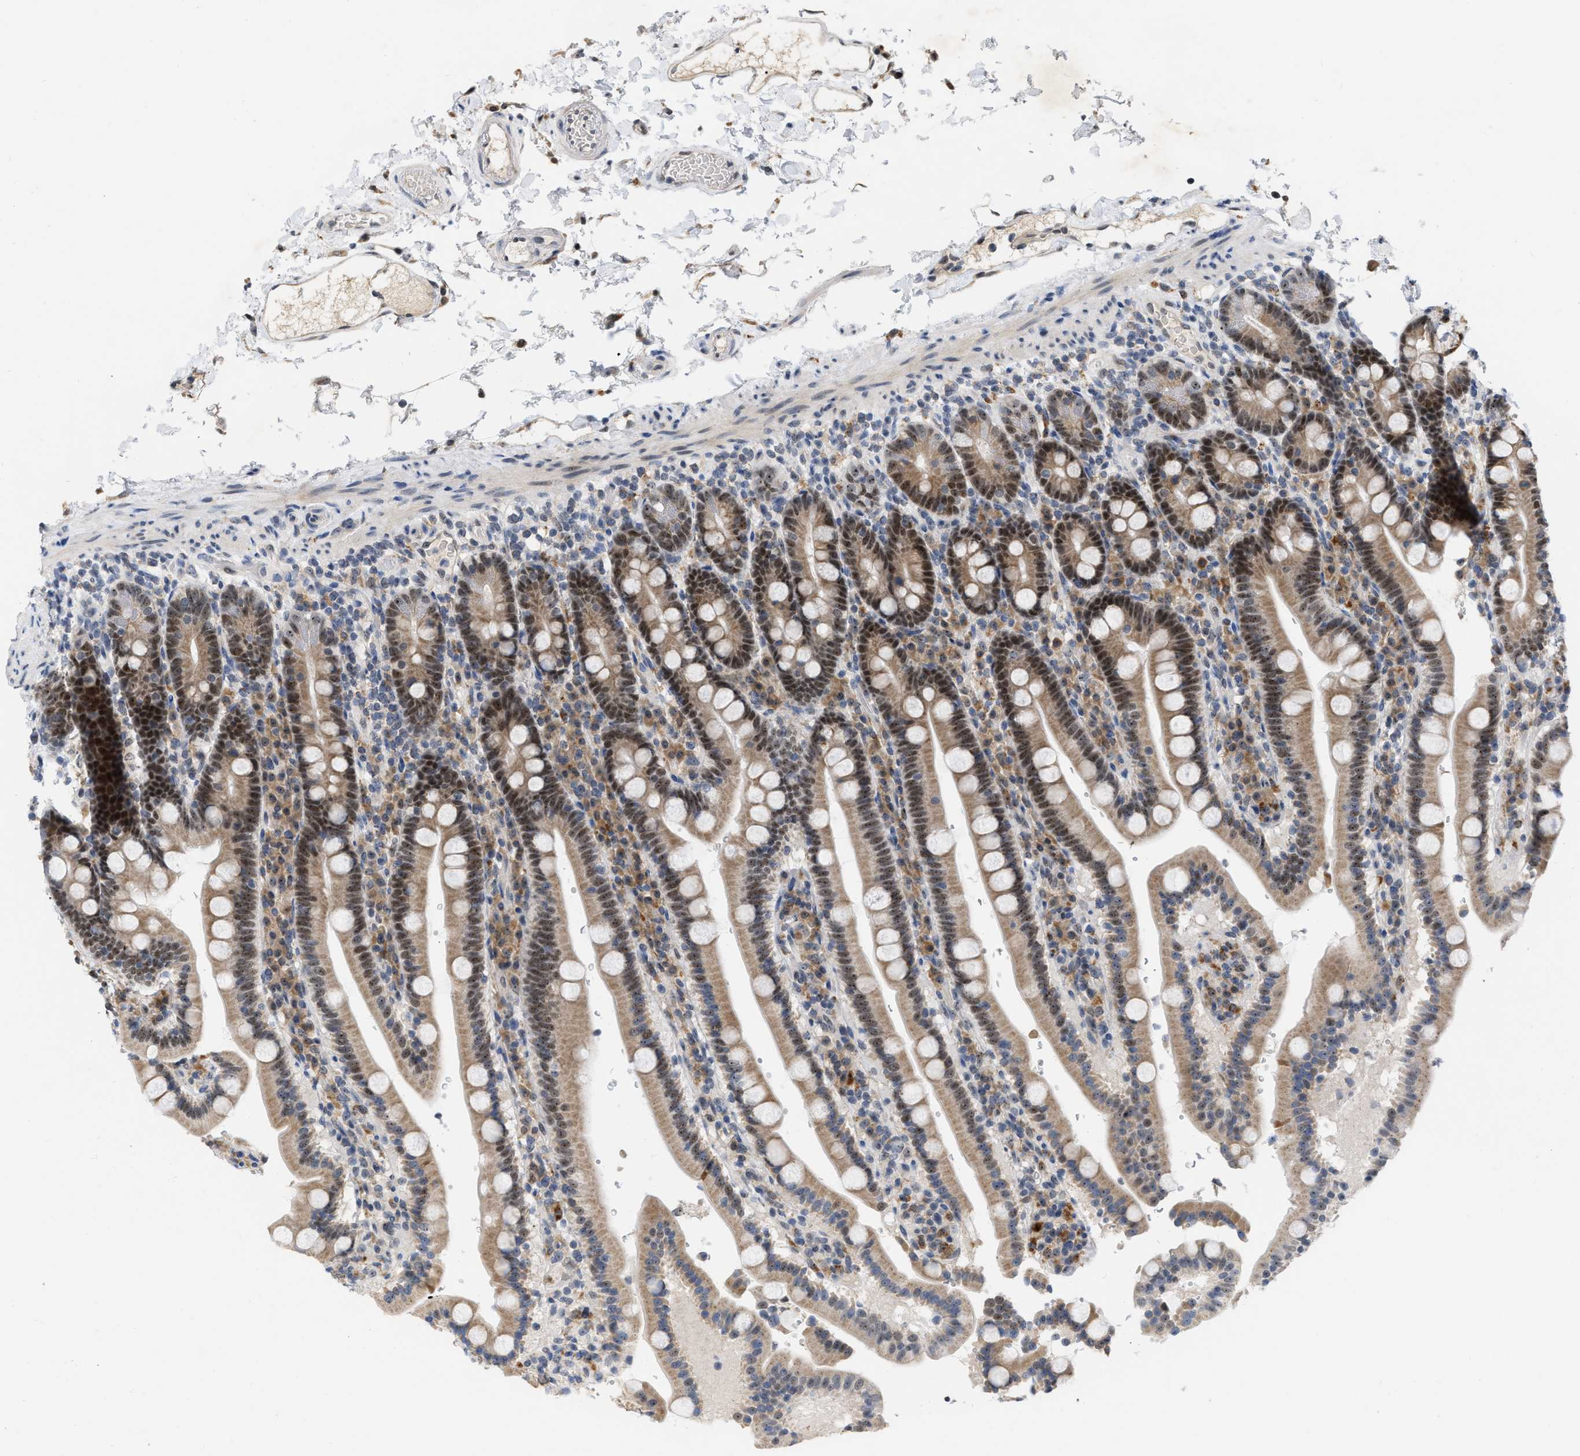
{"staining": {"intensity": "strong", "quantity": ">75%", "location": "cytoplasmic/membranous,nuclear"}, "tissue": "duodenum", "cell_type": "Glandular cells", "image_type": "normal", "snomed": [{"axis": "morphology", "description": "Normal tissue, NOS"}, {"axis": "topography", "description": "Small intestine, NOS"}], "caption": "Immunohistochemical staining of benign human duodenum exhibits strong cytoplasmic/membranous,nuclear protein expression in approximately >75% of glandular cells.", "gene": "ELAC2", "patient": {"sex": "female", "age": 71}}